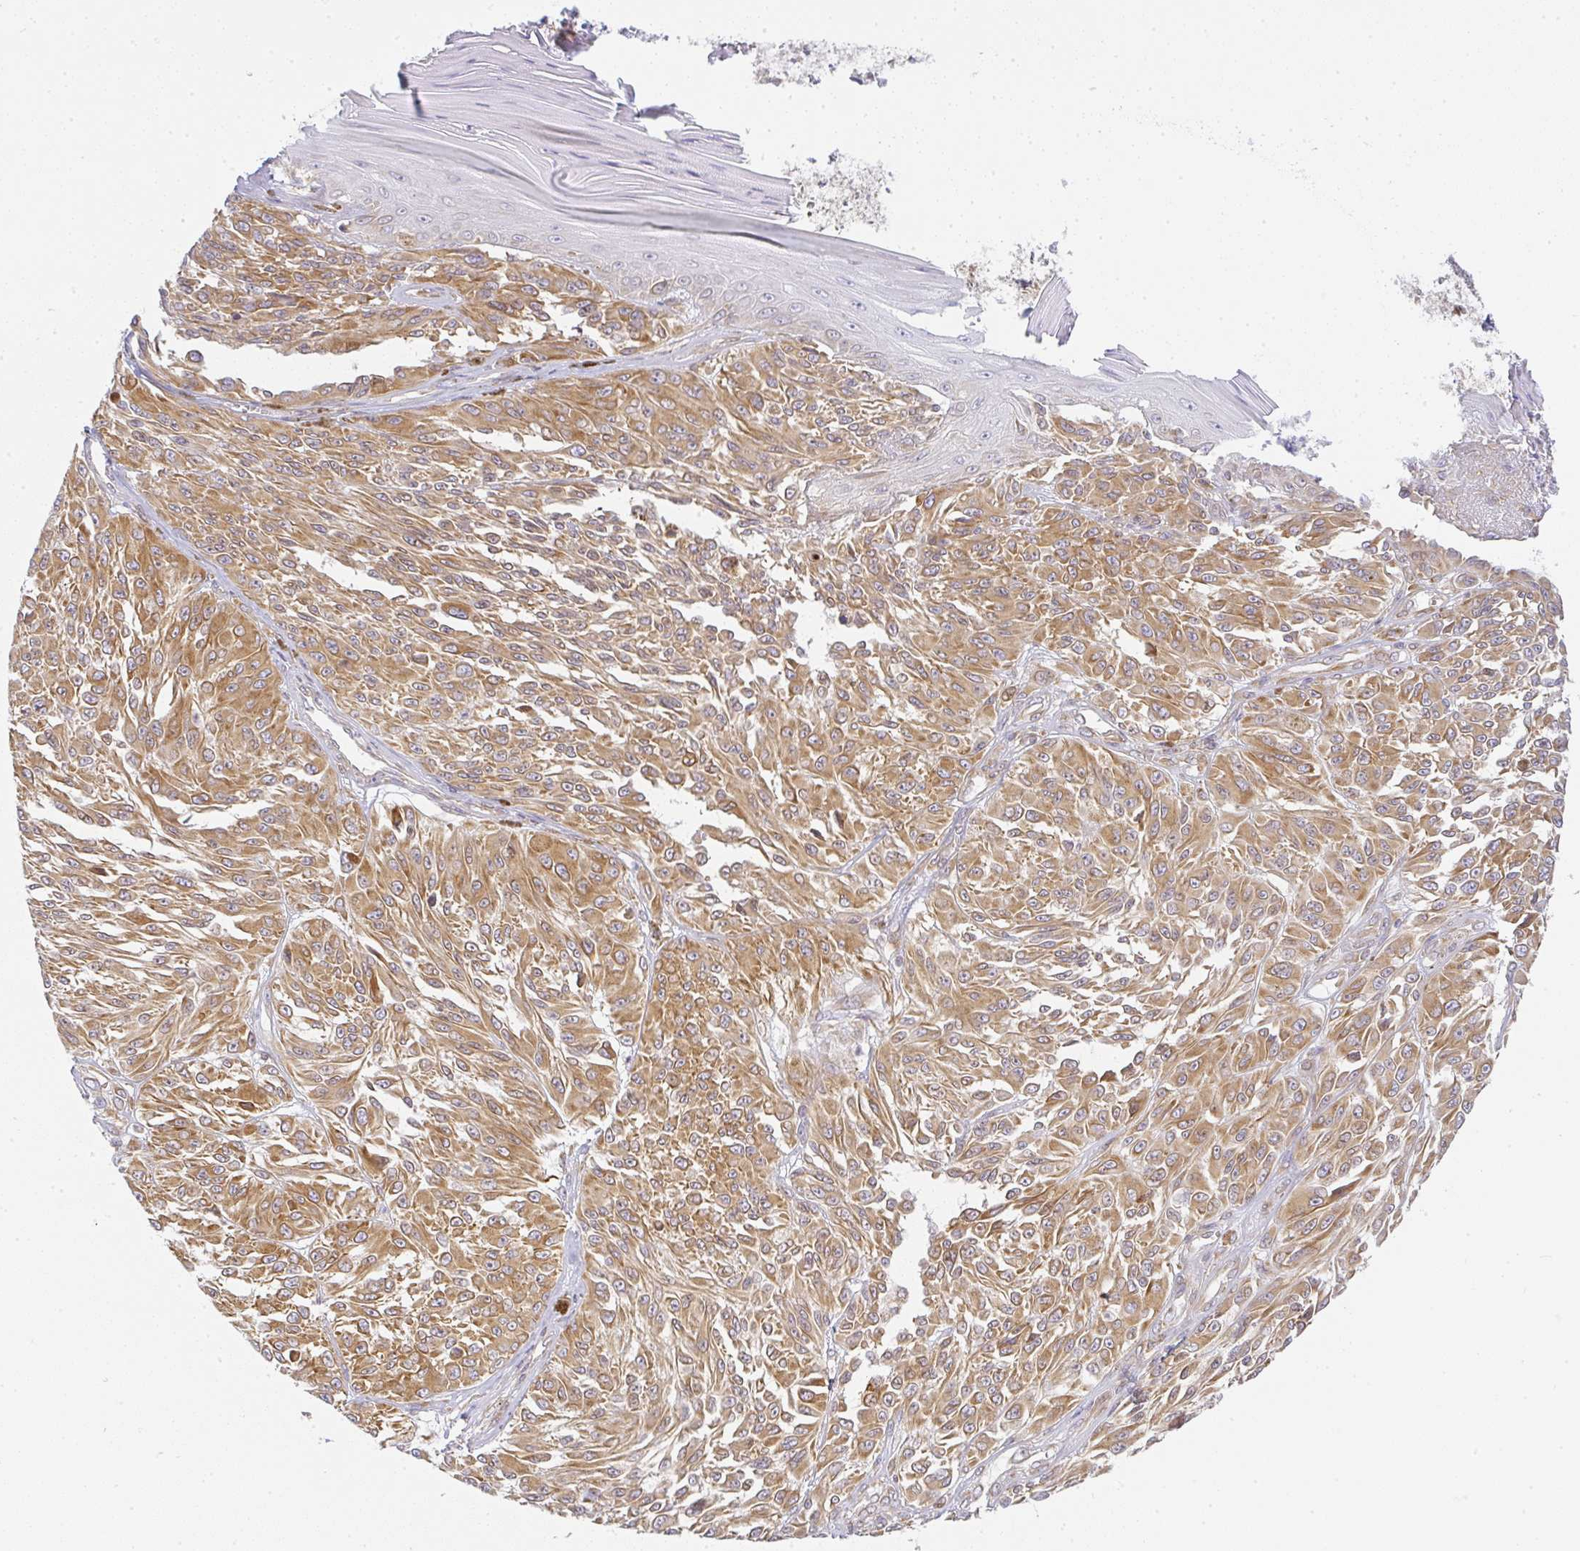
{"staining": {"intensity": "moderate", "quantity": ">75%", "location": "cytoplasmic/membranous"}, "tissue": "melanoma", "cell_type": "Tumor cells", "image_type": "cancer", "snomed": [{"axis": "morphology", "description": "Malignant melanoma, NOS"}, {"axis": "topography", "description": "Skin"}], "caption": "High-power microscopy captured an IHC photomicrograph of malignant melanoma, revealing moderate cytoplasmic/membranous staining in approximately >75% of tumor cells.", "gene": "DERL2", "patient": {"sex": "male", "age": 94}}